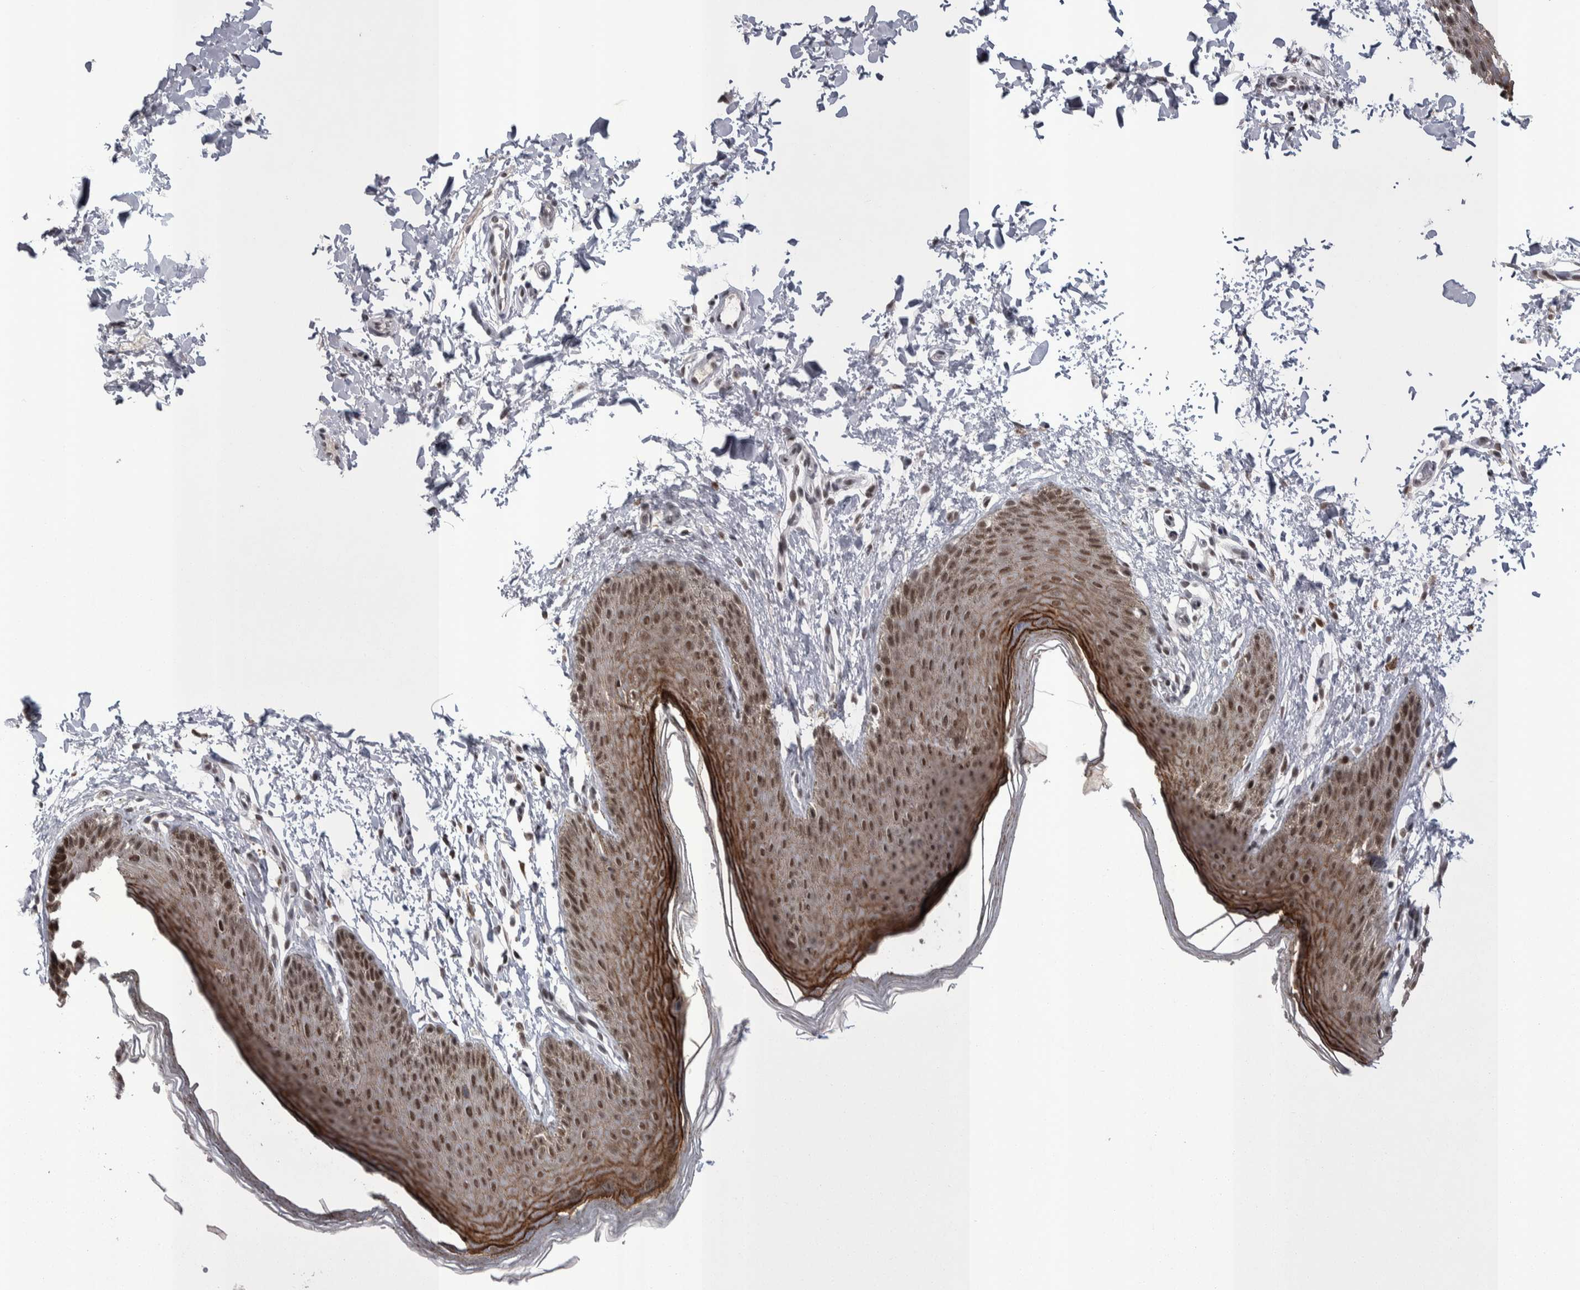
{"staining": {"intensity": "moderate", "quantity": ">75%", "location": "cytoplasmic/membranous,nuclear"}, "tissue": "skin", "cell_type": "Epidermal cells", "image_type": "normal", "snomed": [{"axis": "morphology", "description": "Normal tissue, NOS"}, {"axis": "topography", "description": "Anal"}, {"axis": "topography", "description": "Peripheral nerve tissue"}], "caption": "Immunohistochemical staining of benign human skin displays medium levels of moderate cytoplasmic/membranous,nuclear positivity in about >75% of epidermal cells. (DAB (3,3'-diaminobenzidine) IHC with brightfield microscopy, high magnification).", "gene": "DMTF1", "patient": {"sex": "male", "age": 44}}